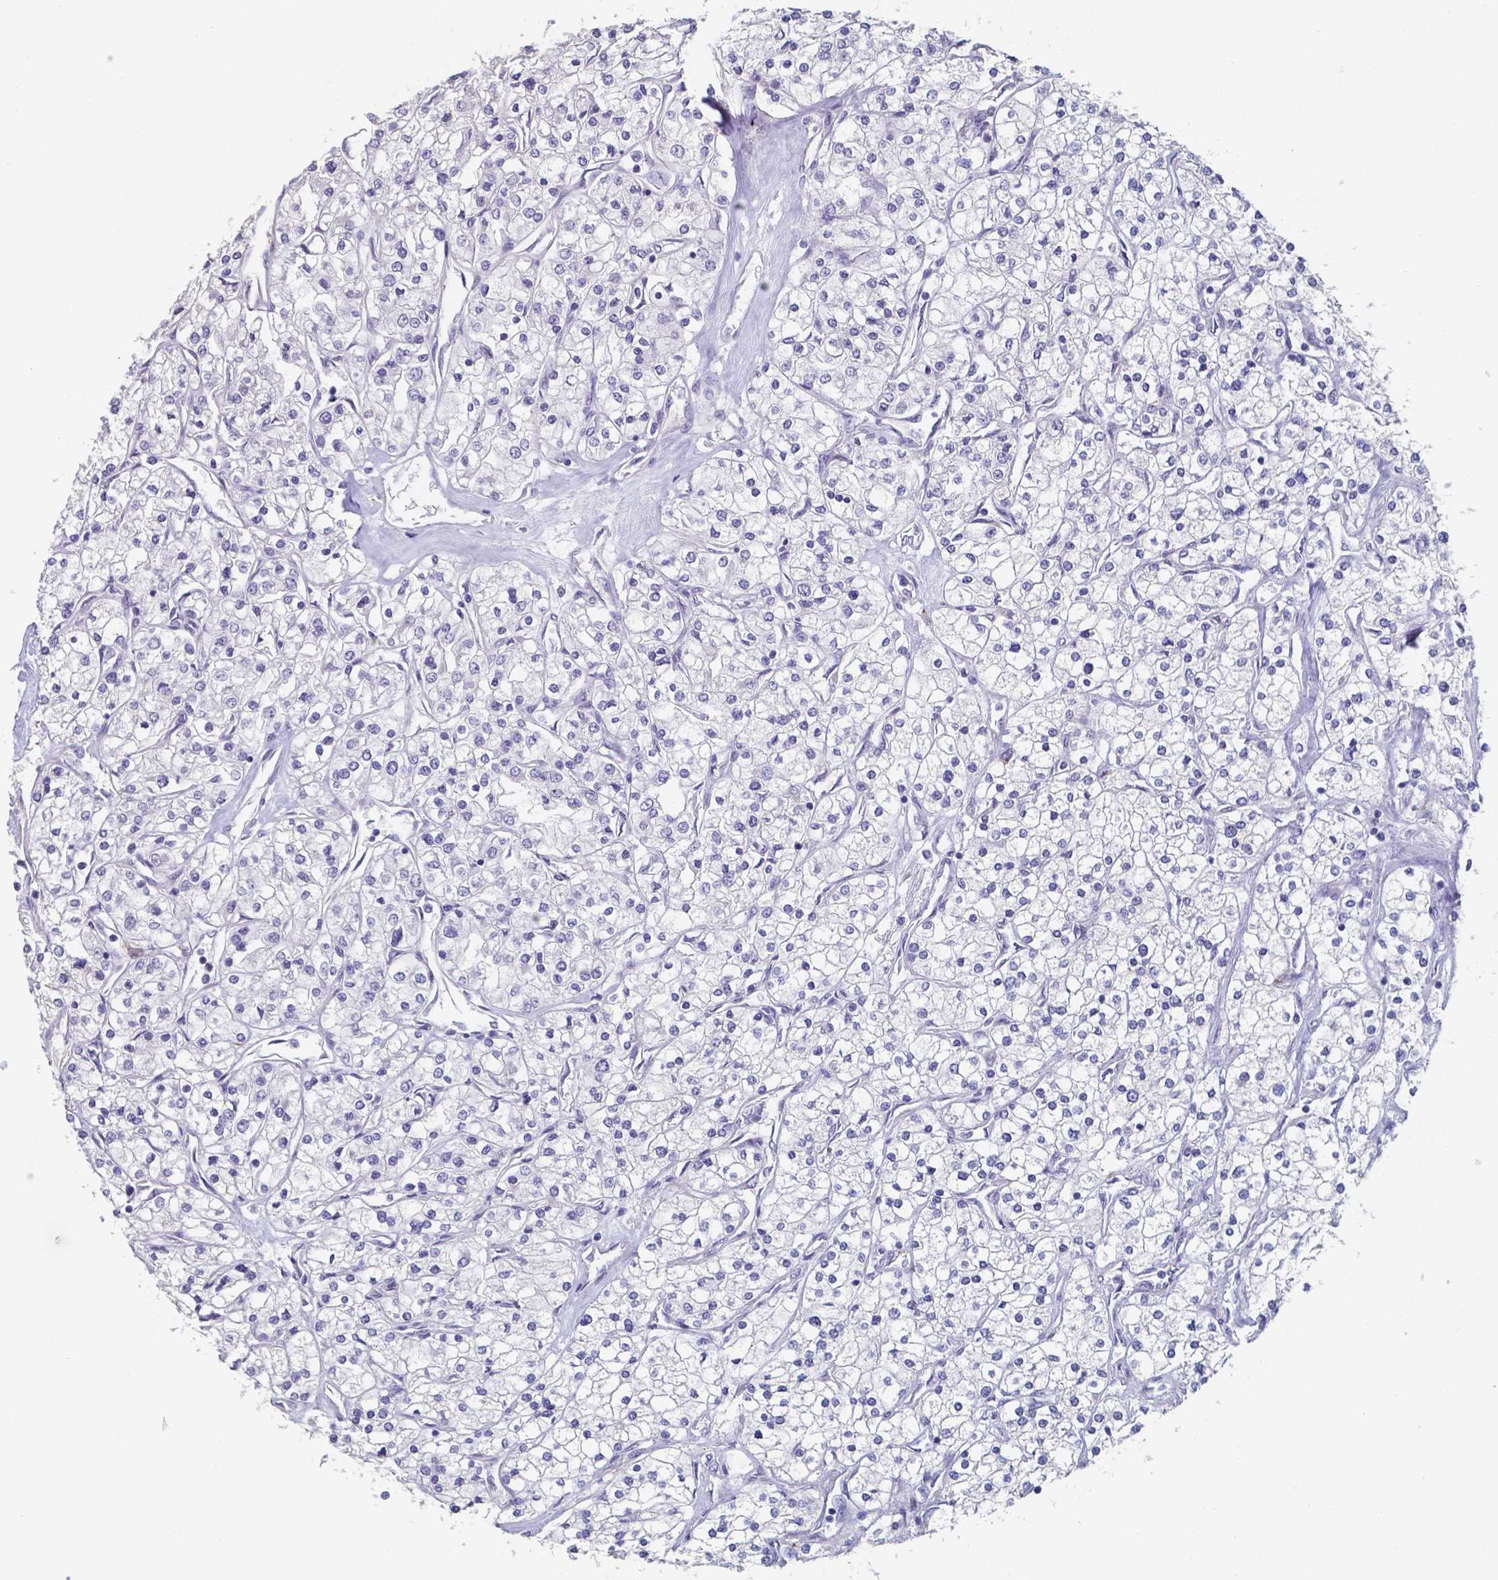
{"staining": {"intensity": "negative", "quantity": "none", "location": "none"}, "tissue": "renal cancer", "cell_type": "Tumor cells", "image_type": "cancer", "snomed": [{"axis": "morphology", "description": "Adenocarcinoma, NOS"}, {"axis": "topography", "description": "Kidney"}], "caption": "Human renal cancer (adenocarcinoma) stained for a protein using IHC demonstrates no expression in tumor cells.", "gene": "PLA2R1", "patient": {"sex": "male", "age": 80}}